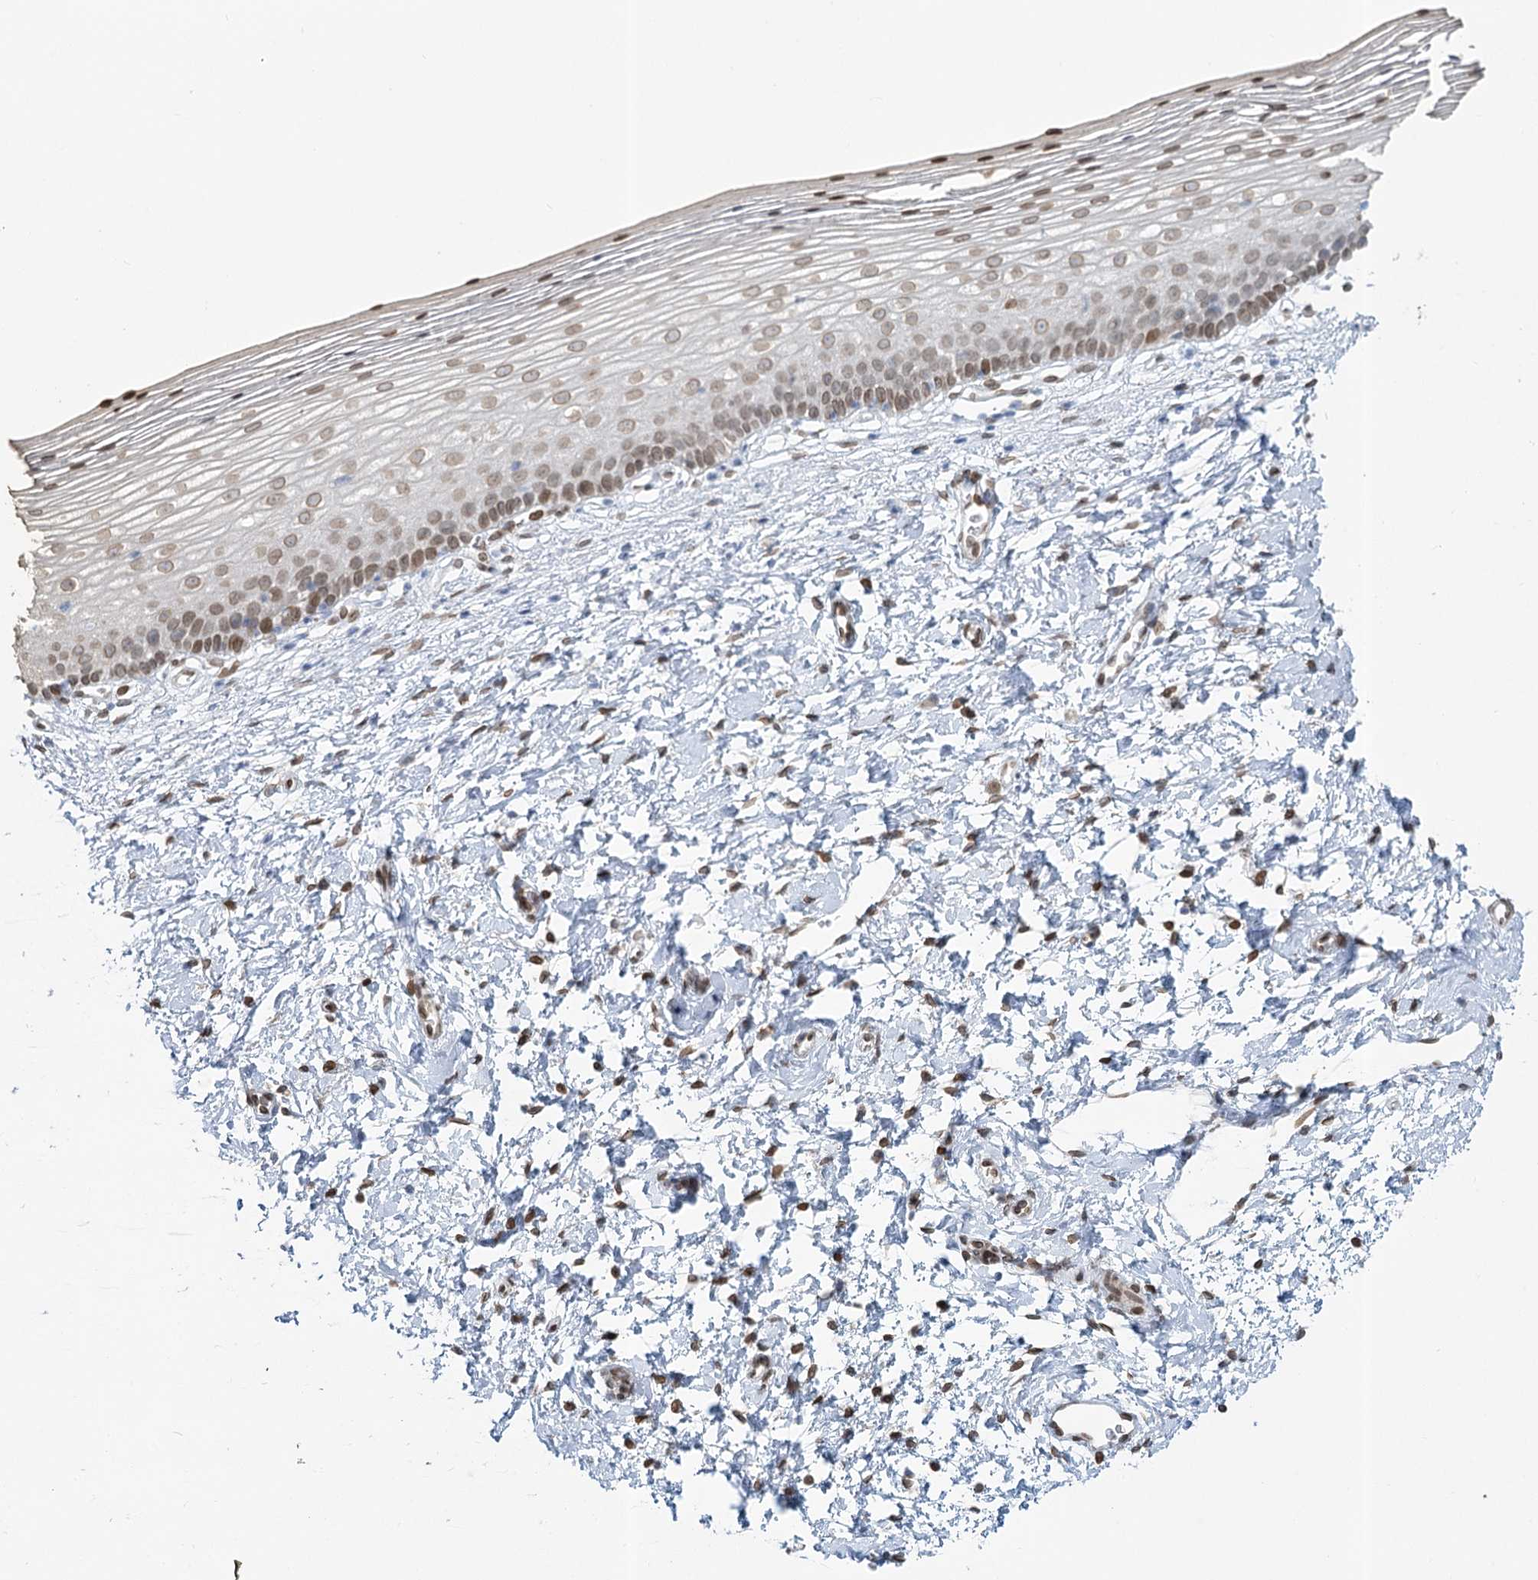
{"staining": {"intensity": "moderate", "quantity": "25%-75%", "location": "nuclear"}, "tissue": "cervix", "cell_type": "Glandular cells", "image_type": "normal", "snomed": [{"axis": "morphology", "description": "Normal tissue, NOS"}, {"axis": "topography", "description": "Cervix"}], "caption": "Immunohistochemistry (IHC) micrograph of unremarkable cervix stained for a protein (brown), which shows medium levels of moderate nuclear positivity in approximately 25%-75% of glandular cells.", "gene": "VWA5A", "patient": {"sex": "female", "age": 72}}